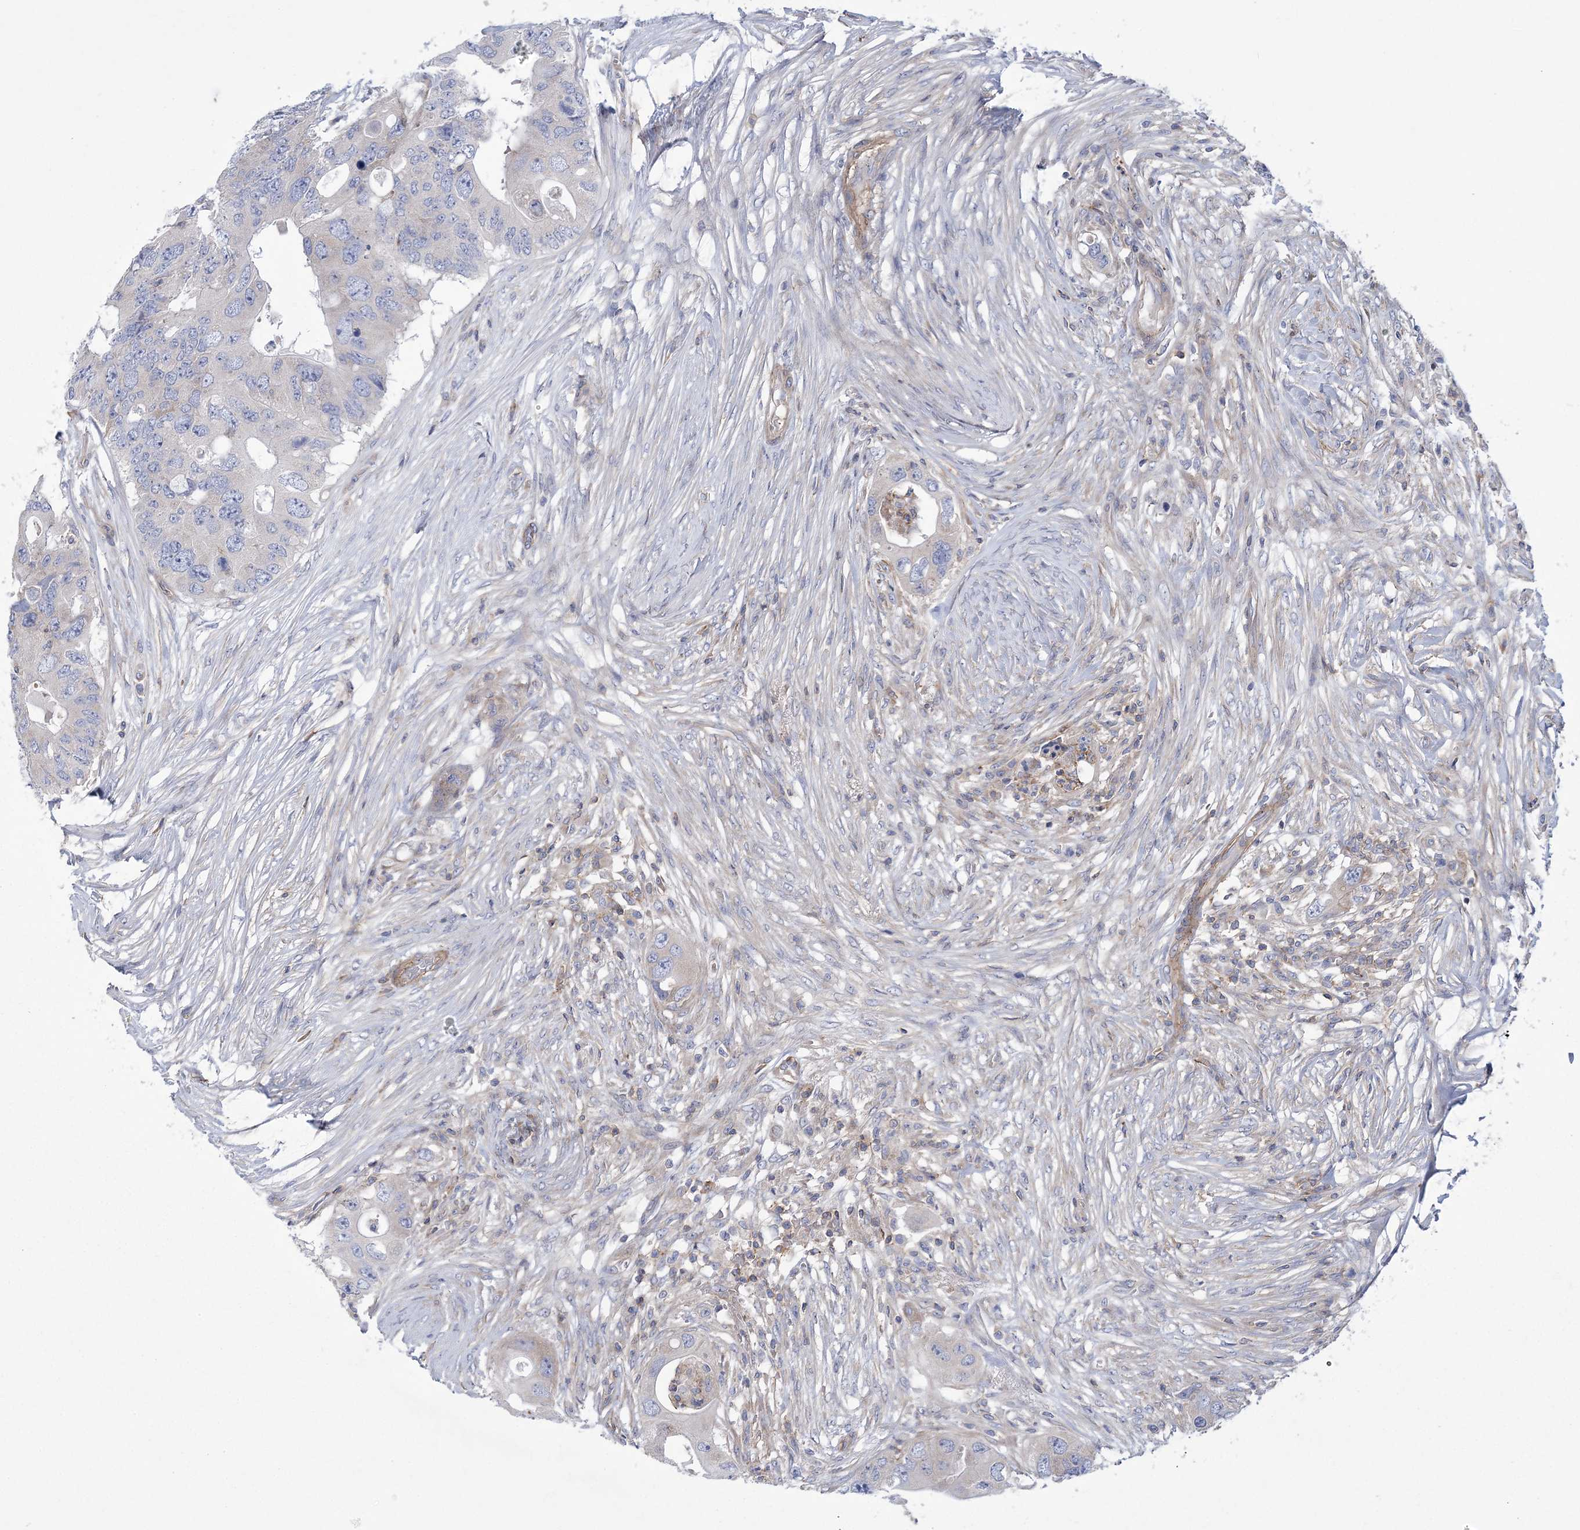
{"staining": {"intensity": "weak", "quantity": "<25%", "location": "cytoplasmic/membranous"}, "tissue": "colorectal cancer", "cell_type": "Tumor cells", "image_type": "cancer", "snomed": [{"axis": "morphology", "description": "Adenocarcinoma, NOS"}, {"axis": "topography", "description": "Colon"}], "caption": "The histopathology image displays no staining of tumor cells in colorectal cancer. The staining was performed using DAB to visualize the protein expression in brown, while the nuclei were stained in blue with hematoxylin (Magnification: 20x).", "gene": "ARSJ", "patient": {"sex": "male", "age": 71}}